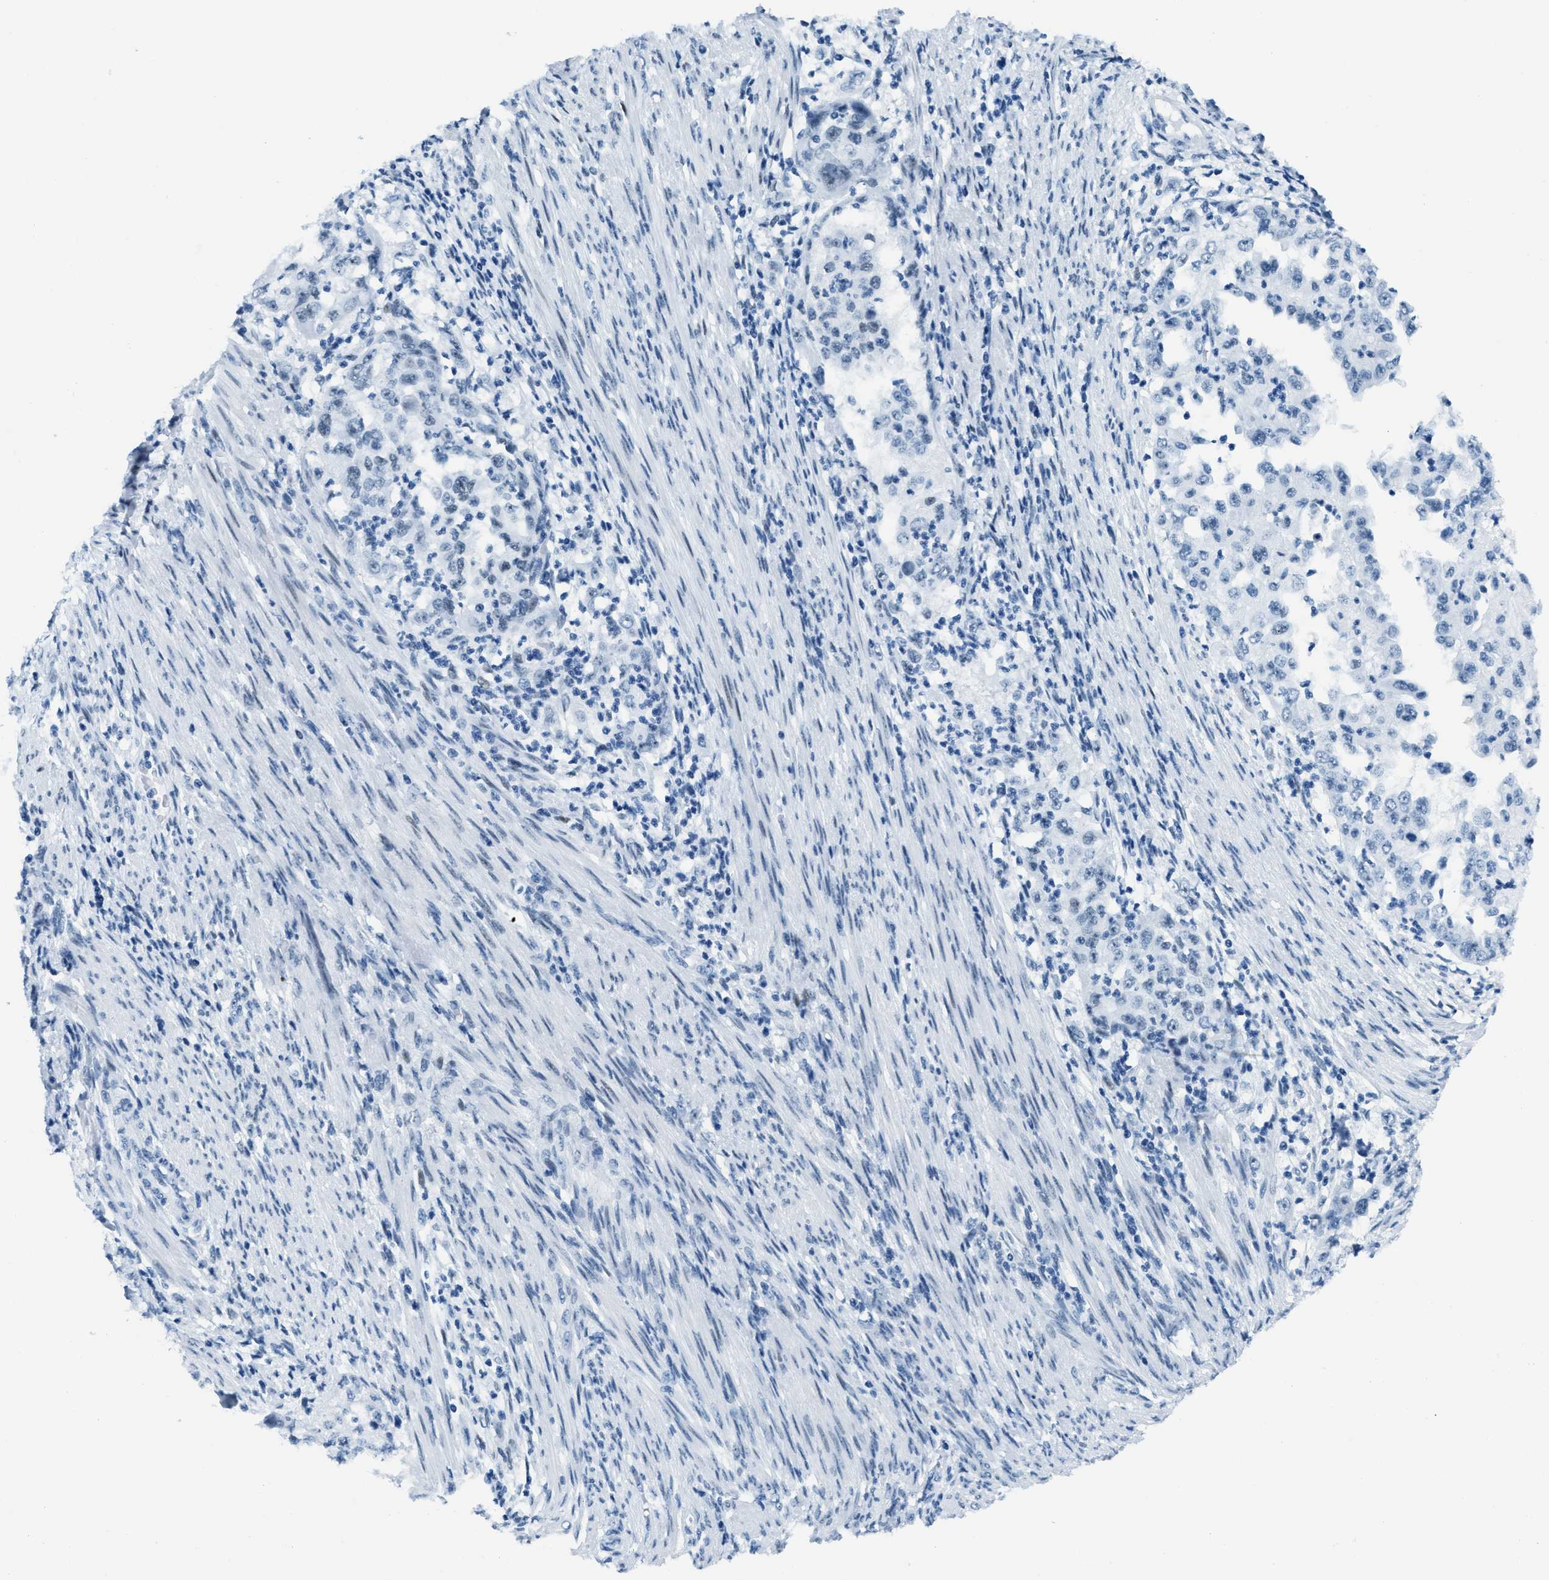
{"staining": {"intensity": "negative", "quantity": "none", "location": "none"}, "tissue": "endometrial cancer", "cell_type": "Tumor cells", "image_type": "cancer", "snomed": [{"axis": "morphology", "description": "Adenocarcinoma, NOS"}, {"axis": "topography", "description": "Endometrium"}], "caption": "High power microscopy micrograph of an IHC micrograph of endometrial cancer (adenocarcinoma), revealing no significant positivity in tumor cells.", "gene": "PLA2G2A", "patient": {"sex": "female", "age": 85}}